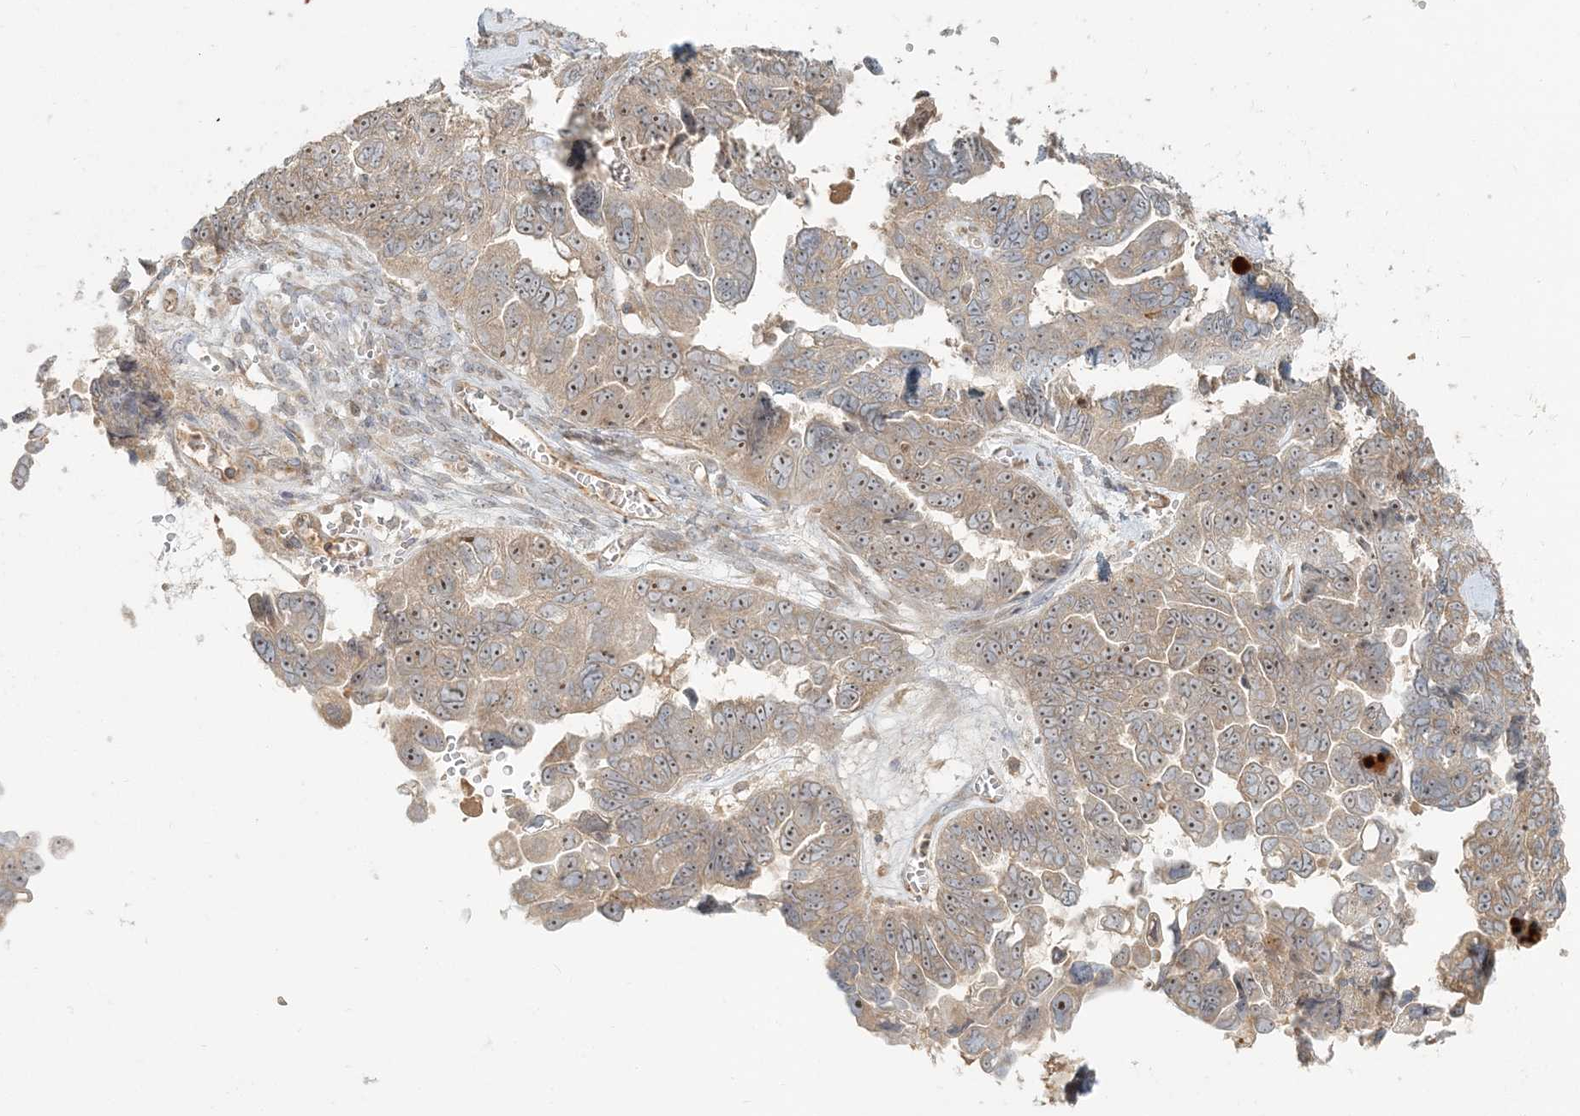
{"staining": {"intensity": "weak", "quantity": ">75%", "location": "cytoplasmic/membranous"}, "tissue": "ovarian cancer", "cell_type": "Tumor cells", "image_type": "cancer", "snomed": [{"axis": "morphology", "description": "Cystadenocarcinoma, serous, NOS"}, {"axis": "topography", "description": "Ovary"}], "caption": "A low amount of weak cytoplasmic/membranous positivity is seen in about >75% of tumor cells in ovarian serous cystadenocarcinoma tissue.", "gene": "AP1AR", "patient": {"sex": "female", "age": 79}}